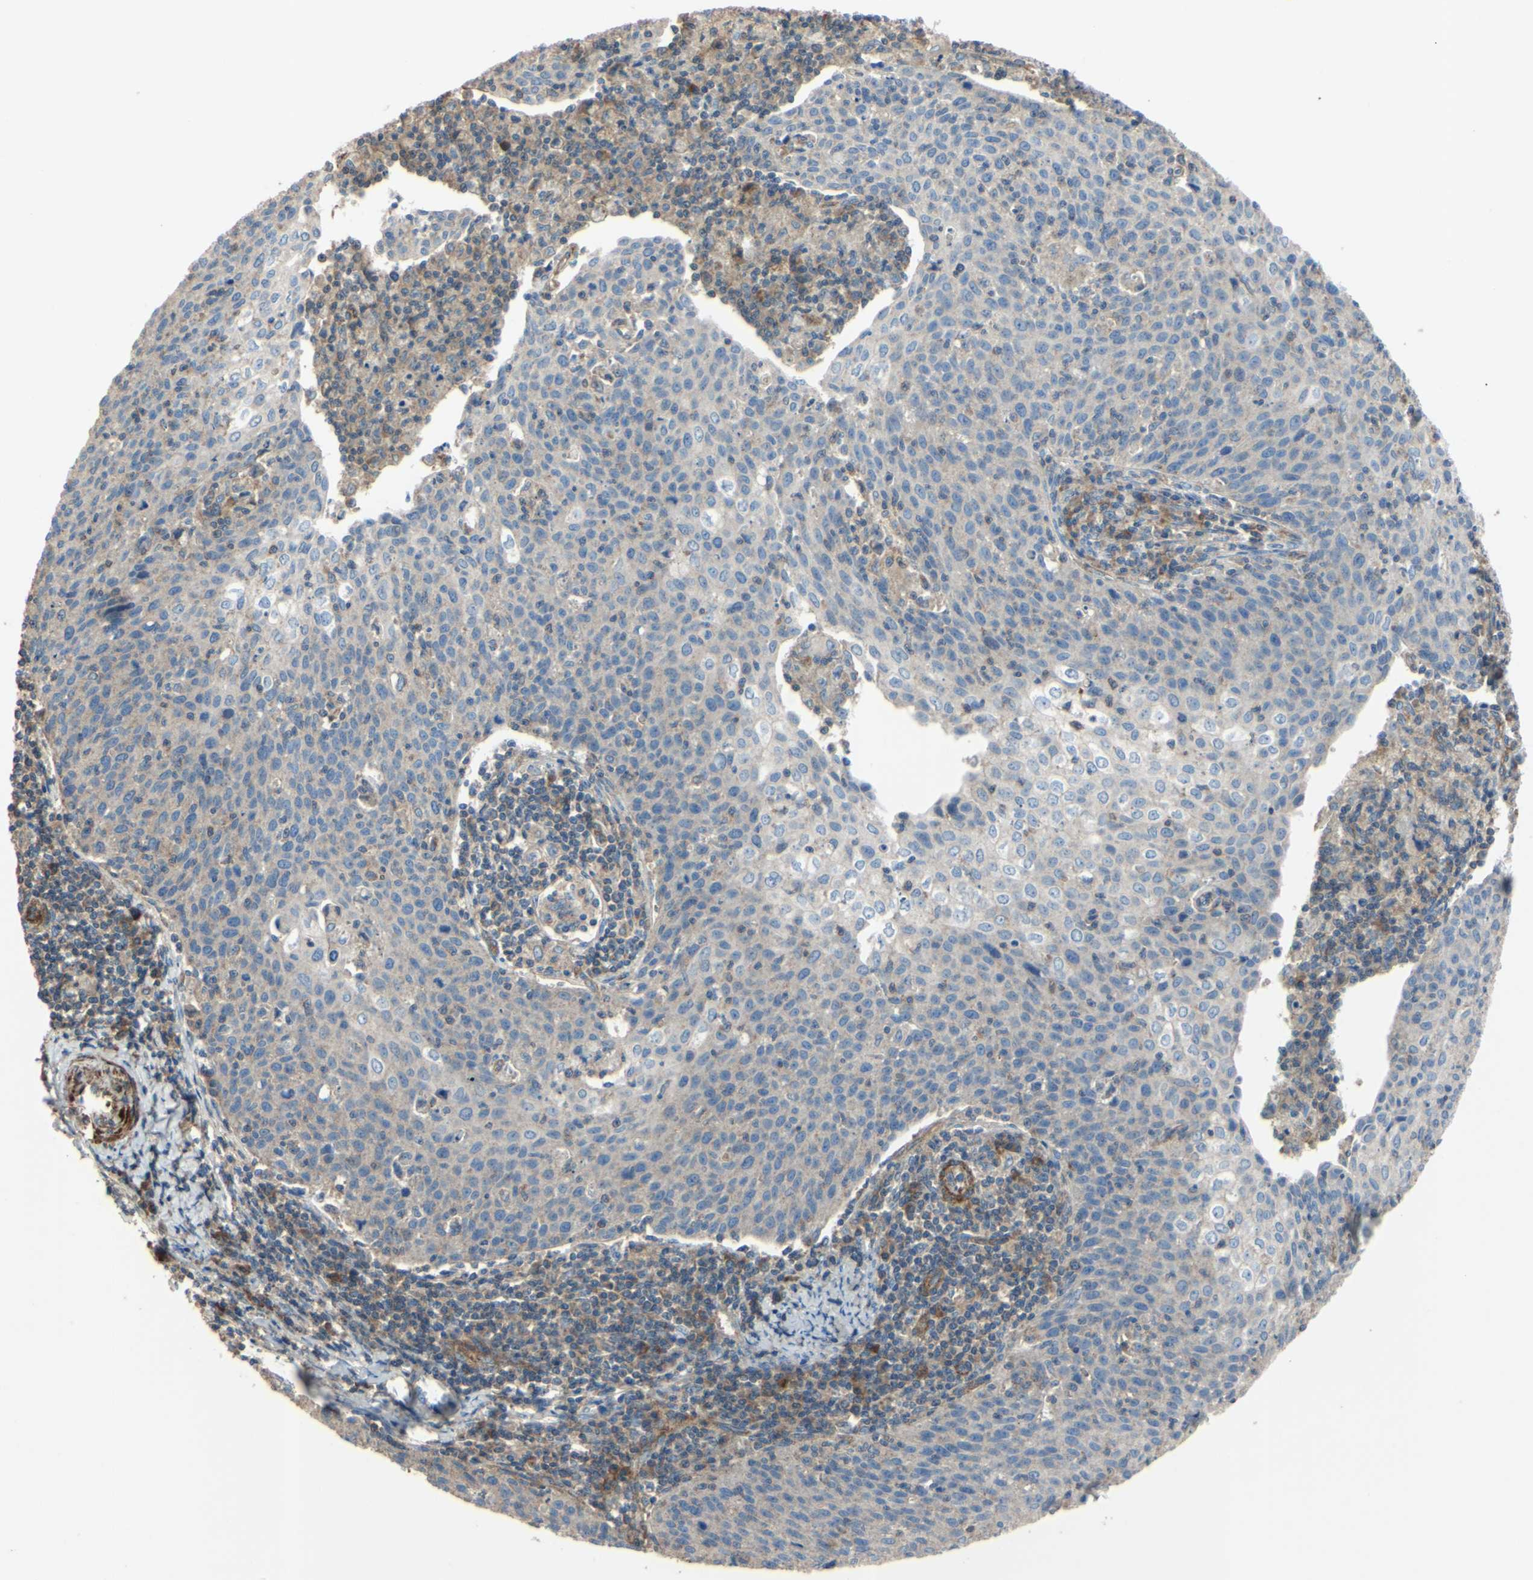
{"staining": {"intensity": "negative", "quantity": "none", "location": "none"}, "tissue": "cervical cancer", "cell_type": "Tumor cells", "image_type": "cancer", "snomed": [{"axis": "morphology", "description": "Squamous cell carcinoma, NOS"}, {"axis": "topography", "description": "Cervix"}], "caption": "There is no significant expression in tumor cells of cervical squamous cell carcinoma.", "gene": "BECN1", "patient": {"sex": "female", "age": 38}}